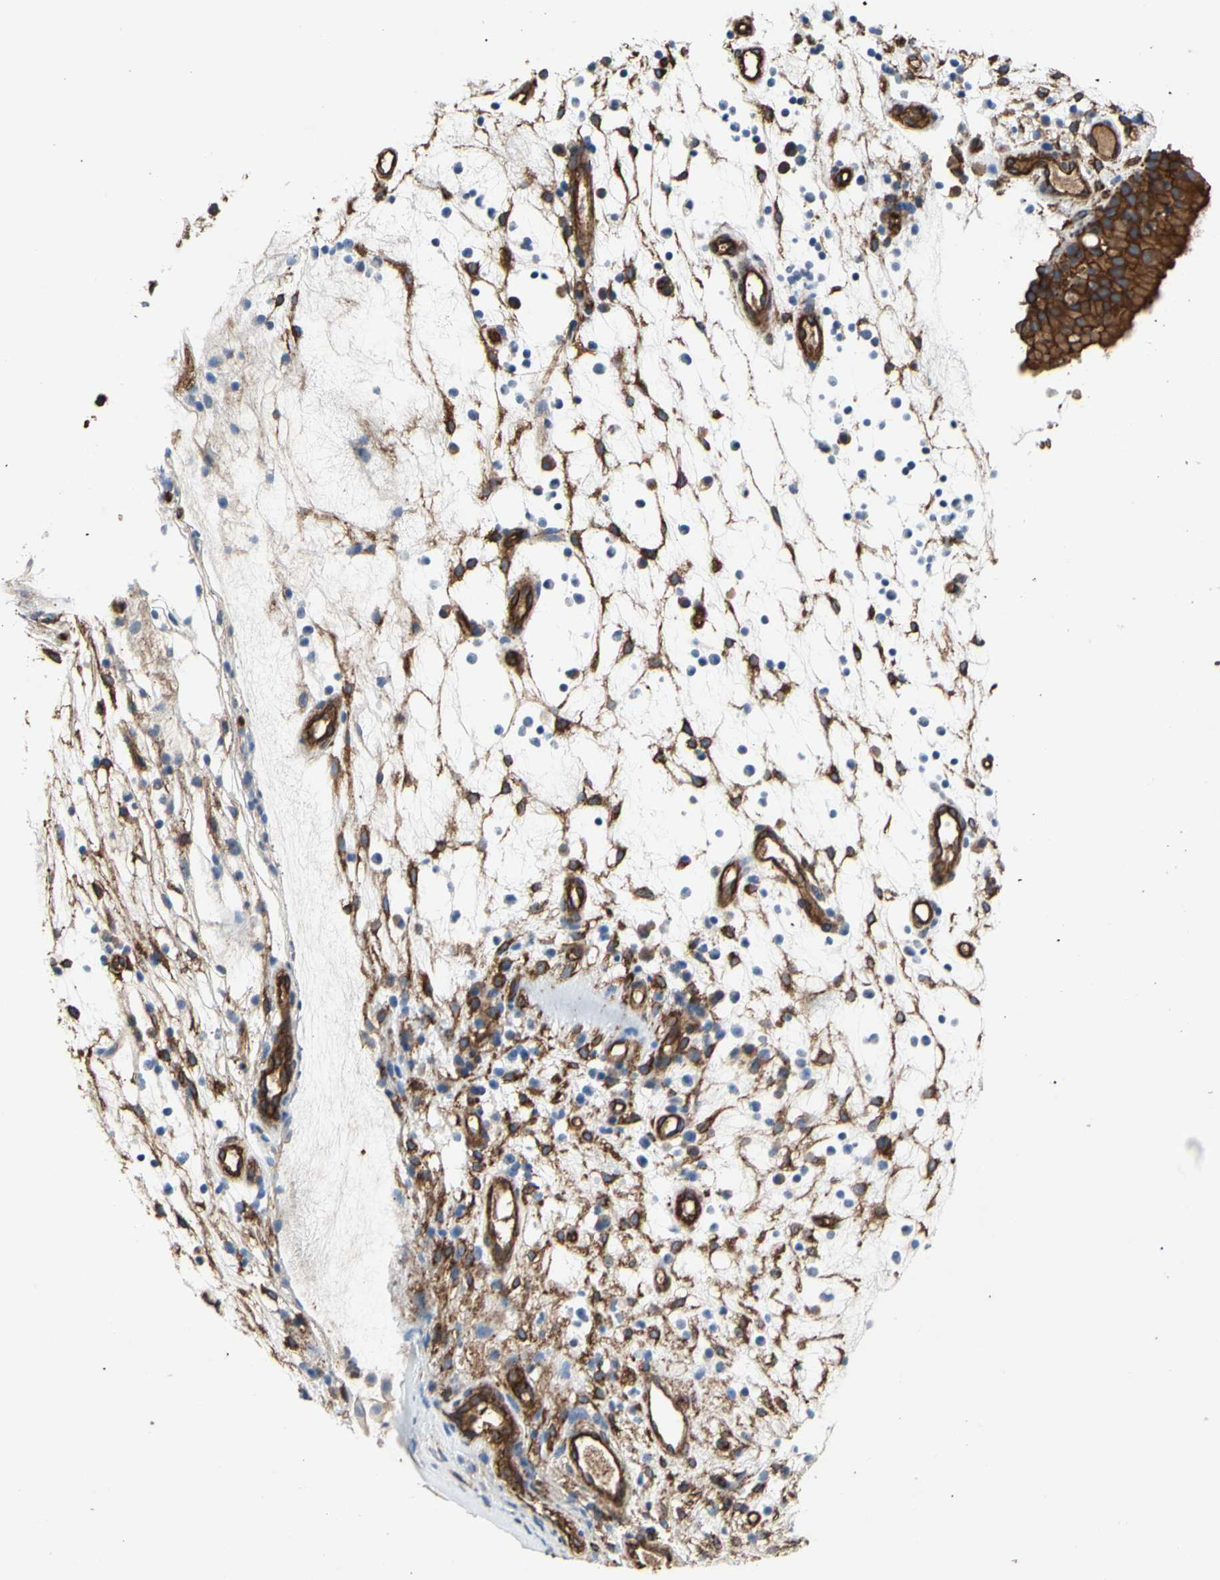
{"staining": {"intensity": "strong", "quantity": ">75%", "location": "cytoplasmic/membranous"}, "tissue": "nasopharynx", "cell_type": "Respiratory epithelial cells", "image_type": "normal", "snomed": [{"axis": "morphology", "description": "Normal tissue, NOS"}, {"axis": "topography", "description": "Nasopharynx"}], "caption": "Protein expression analysis of normal human nasopharynx reveals strong cytoplasmic/membranous staining in approximately >75% of respiratory epithelial cells. (DAB (3,3'-diaminobenzidine) = brown stain, brightfield microscopy at high magnification).", "gene": "CTTNBP2", "patient": {"sex": "female", "age": 51}}